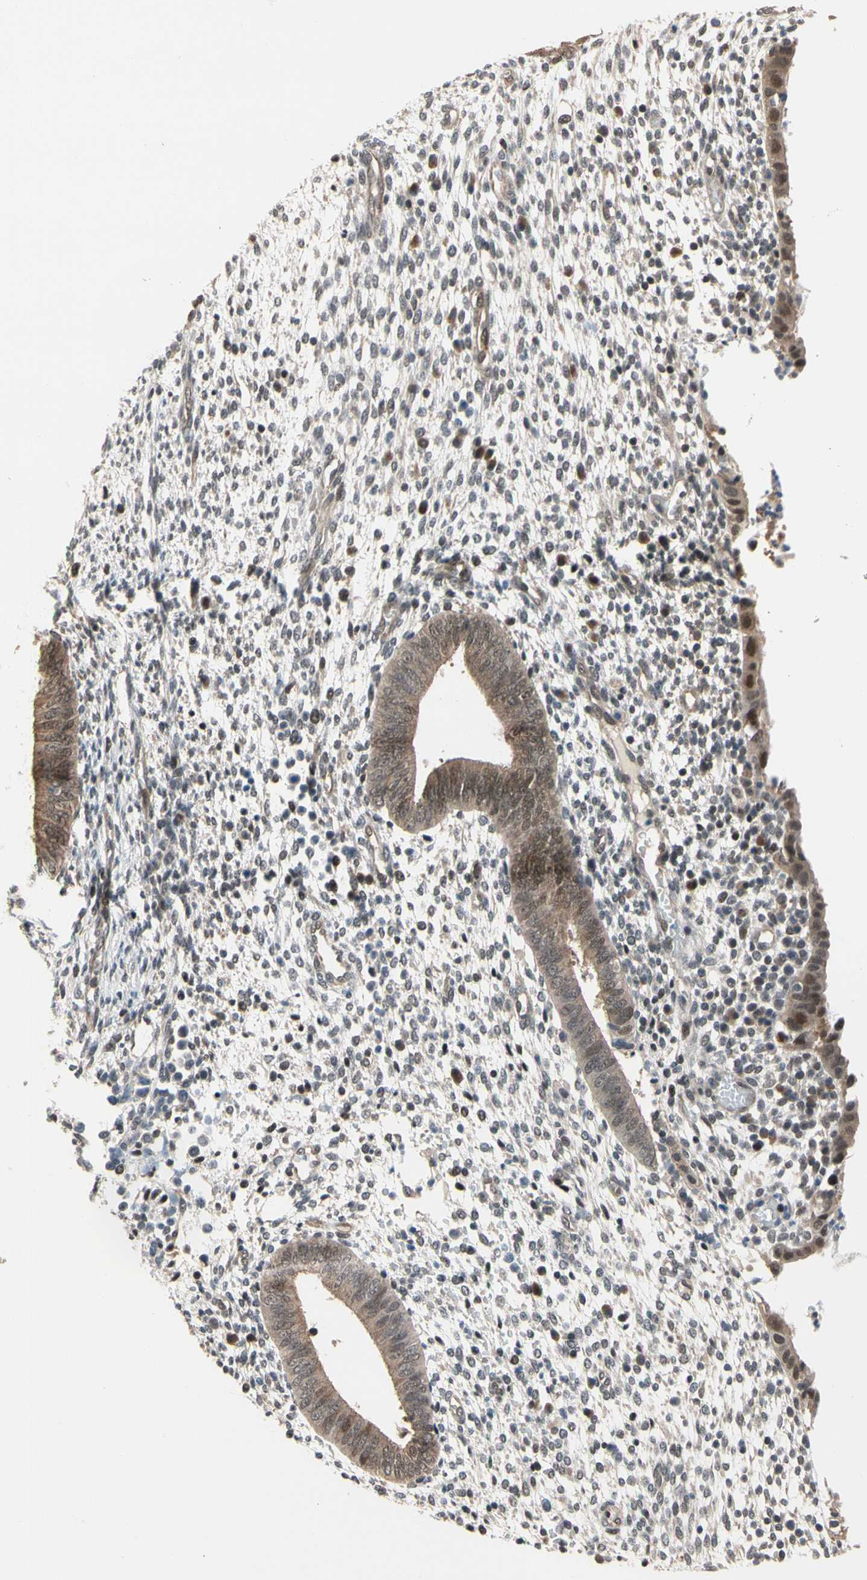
{"staining": {"intensity": "weak", "quantity": "<25%", "location": "cytoplasmic/membranous"}, "tissue": "endometrium", "cell_type": "Cells in endometrial stroma", "image_type": "normal", "snomed": [{"axis": "morphology", "description": "Normal tissue, NOS"}, {"axis": "topography", "description": "Endometrium"}], "caption": "Endometrium stained for a protein using immunohistochemistry (IHC) reveals no staining cells in endometrial stroma.", "gene": "NGEF", "patient": {"sex": "female", "age": 35}}